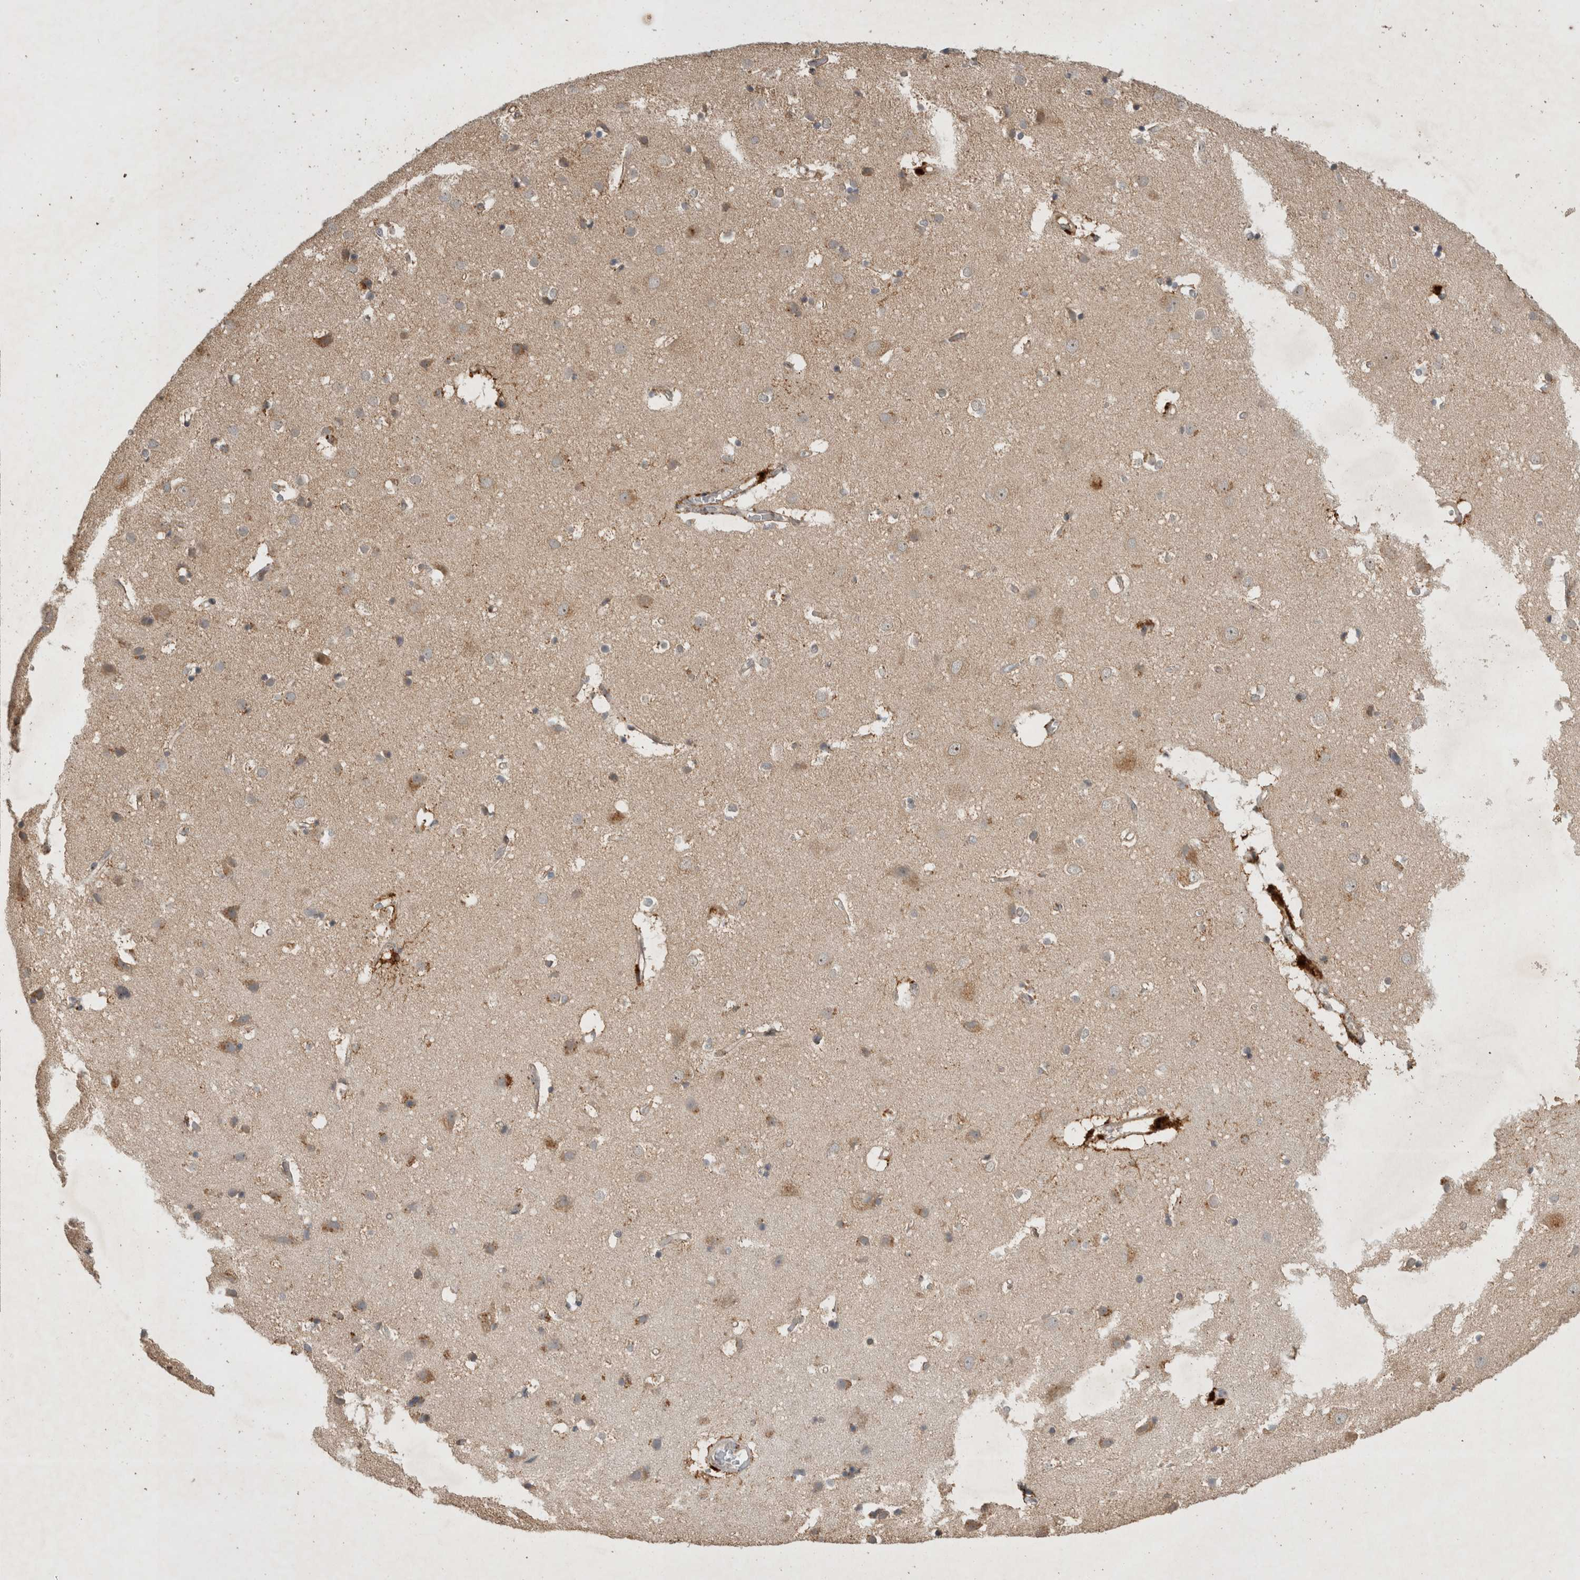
{"staining": {"intensity": "moderate", "quantity": ">75%", "location": "cytoplasmic/membranous"}, "tissue": "cerebral cortex", "cell_type": "Endothelial cells", "image_type": "normal", "snomed": [{"axis": "morphology", "description": "Normal tissue, NOS"}, {"axis": "topography", "description": "Cerebral cortex"}], "caption": "A medium amount of moderate cytoplasmic/membranous staining is present in about >75% of endothelial cells in unremarkable cerebral cortex.", "gene": "SERAC1", "patient": {"sex": "male", "age": 54}}